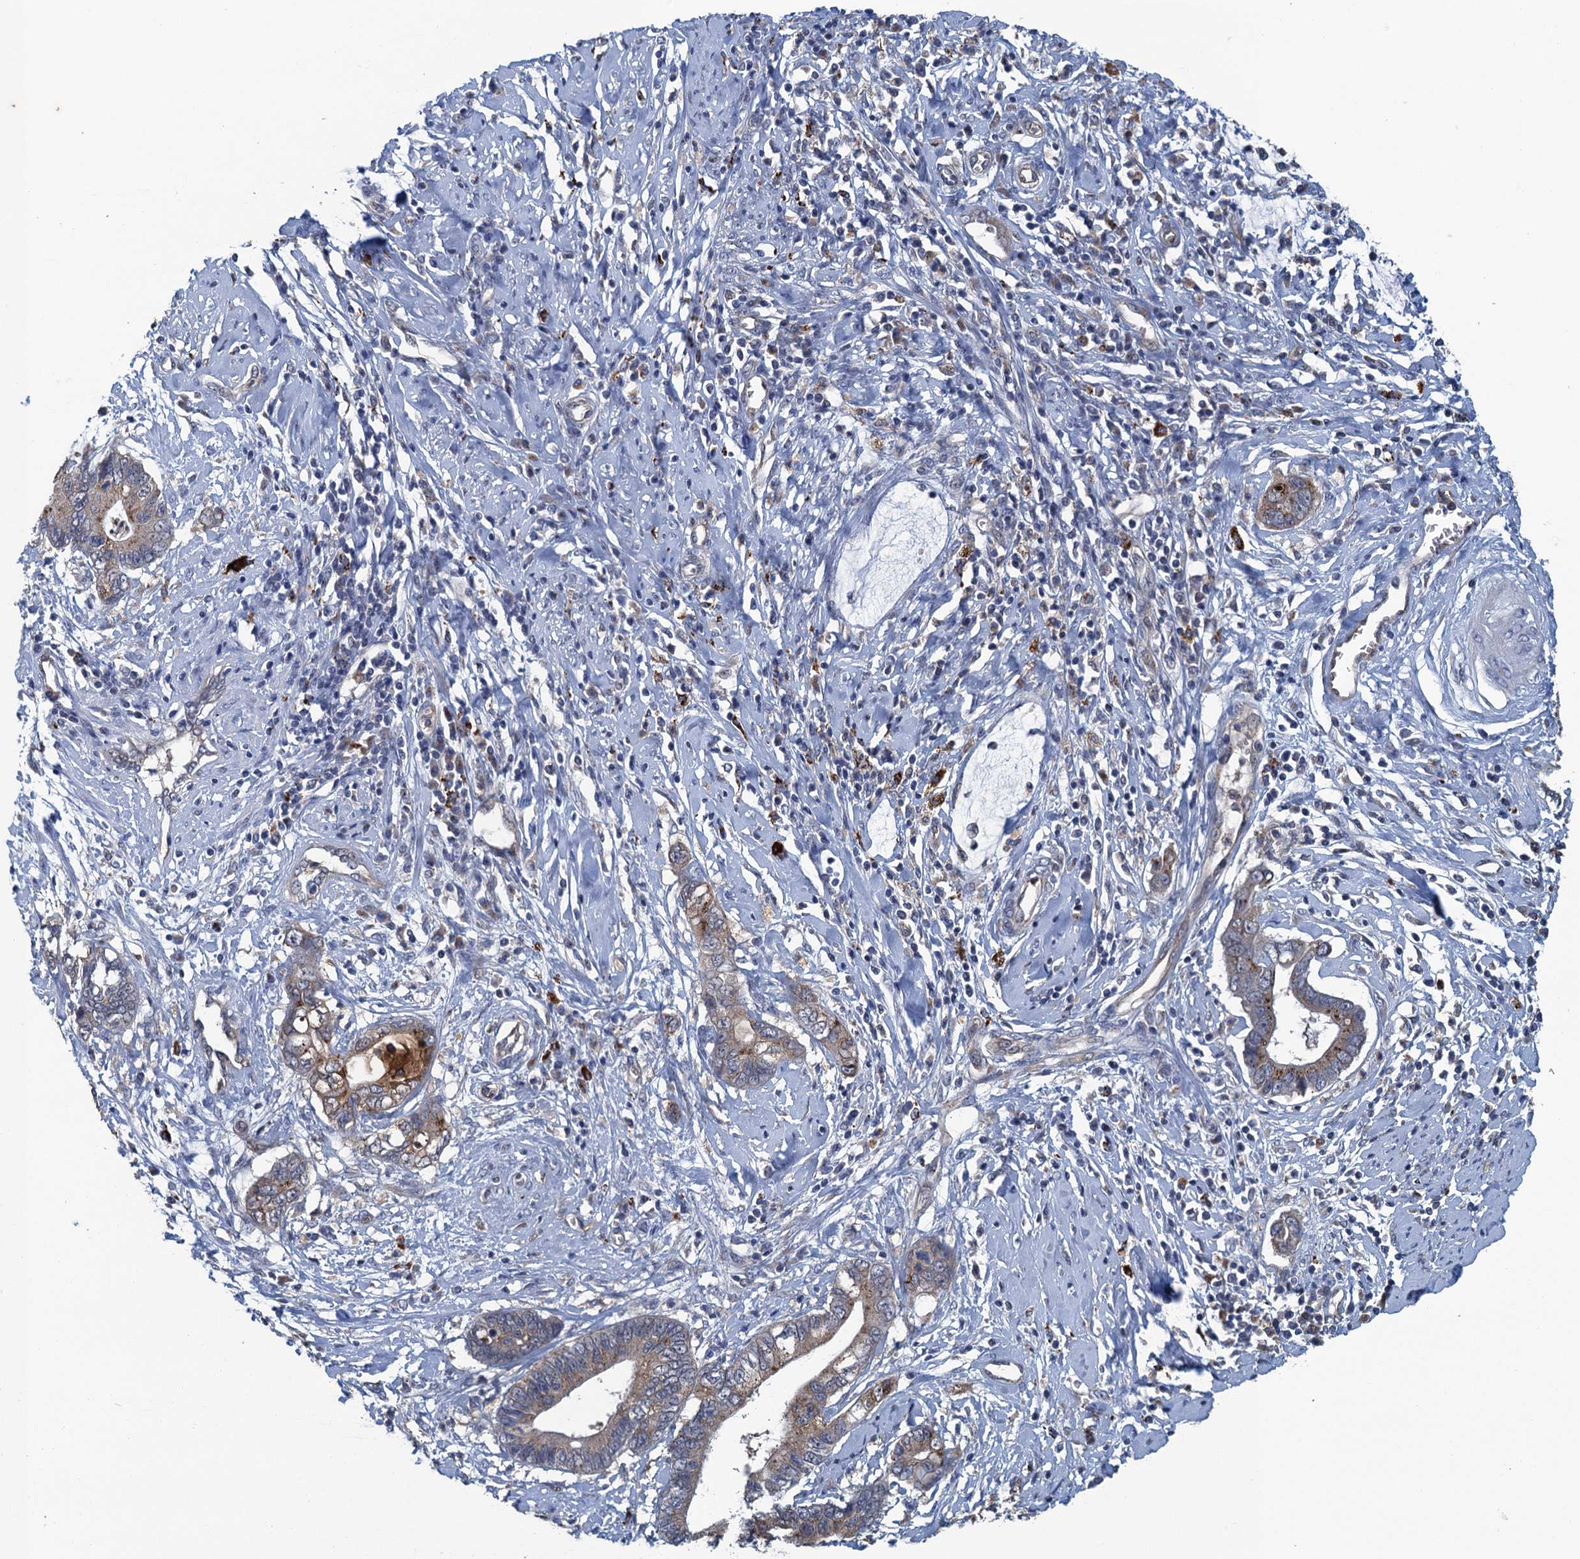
{"staining": {"intensity": "moderate", "quantity": "25%-75%", "location": "cytoplasmic/membranous"}, "tissue": "cervical cancer", "cell_type": "Tumor cells", "image_type": "cancer", "snomed": [{"axis": "morphology", "description": "Adenocarcinoma, NOS"}, {"axis": "topography", "description": "Cervix"}], "caption": "Immunohistochemical staining of human cervical cancer (adenocarcinoma) demonstrates medium levels of moderate cytoplasmic/membranous protein staining in approximately 25%-75% of tumor cells.", "gene": "KBTBD8", "patient": {"sex": "female", "age": 44}}